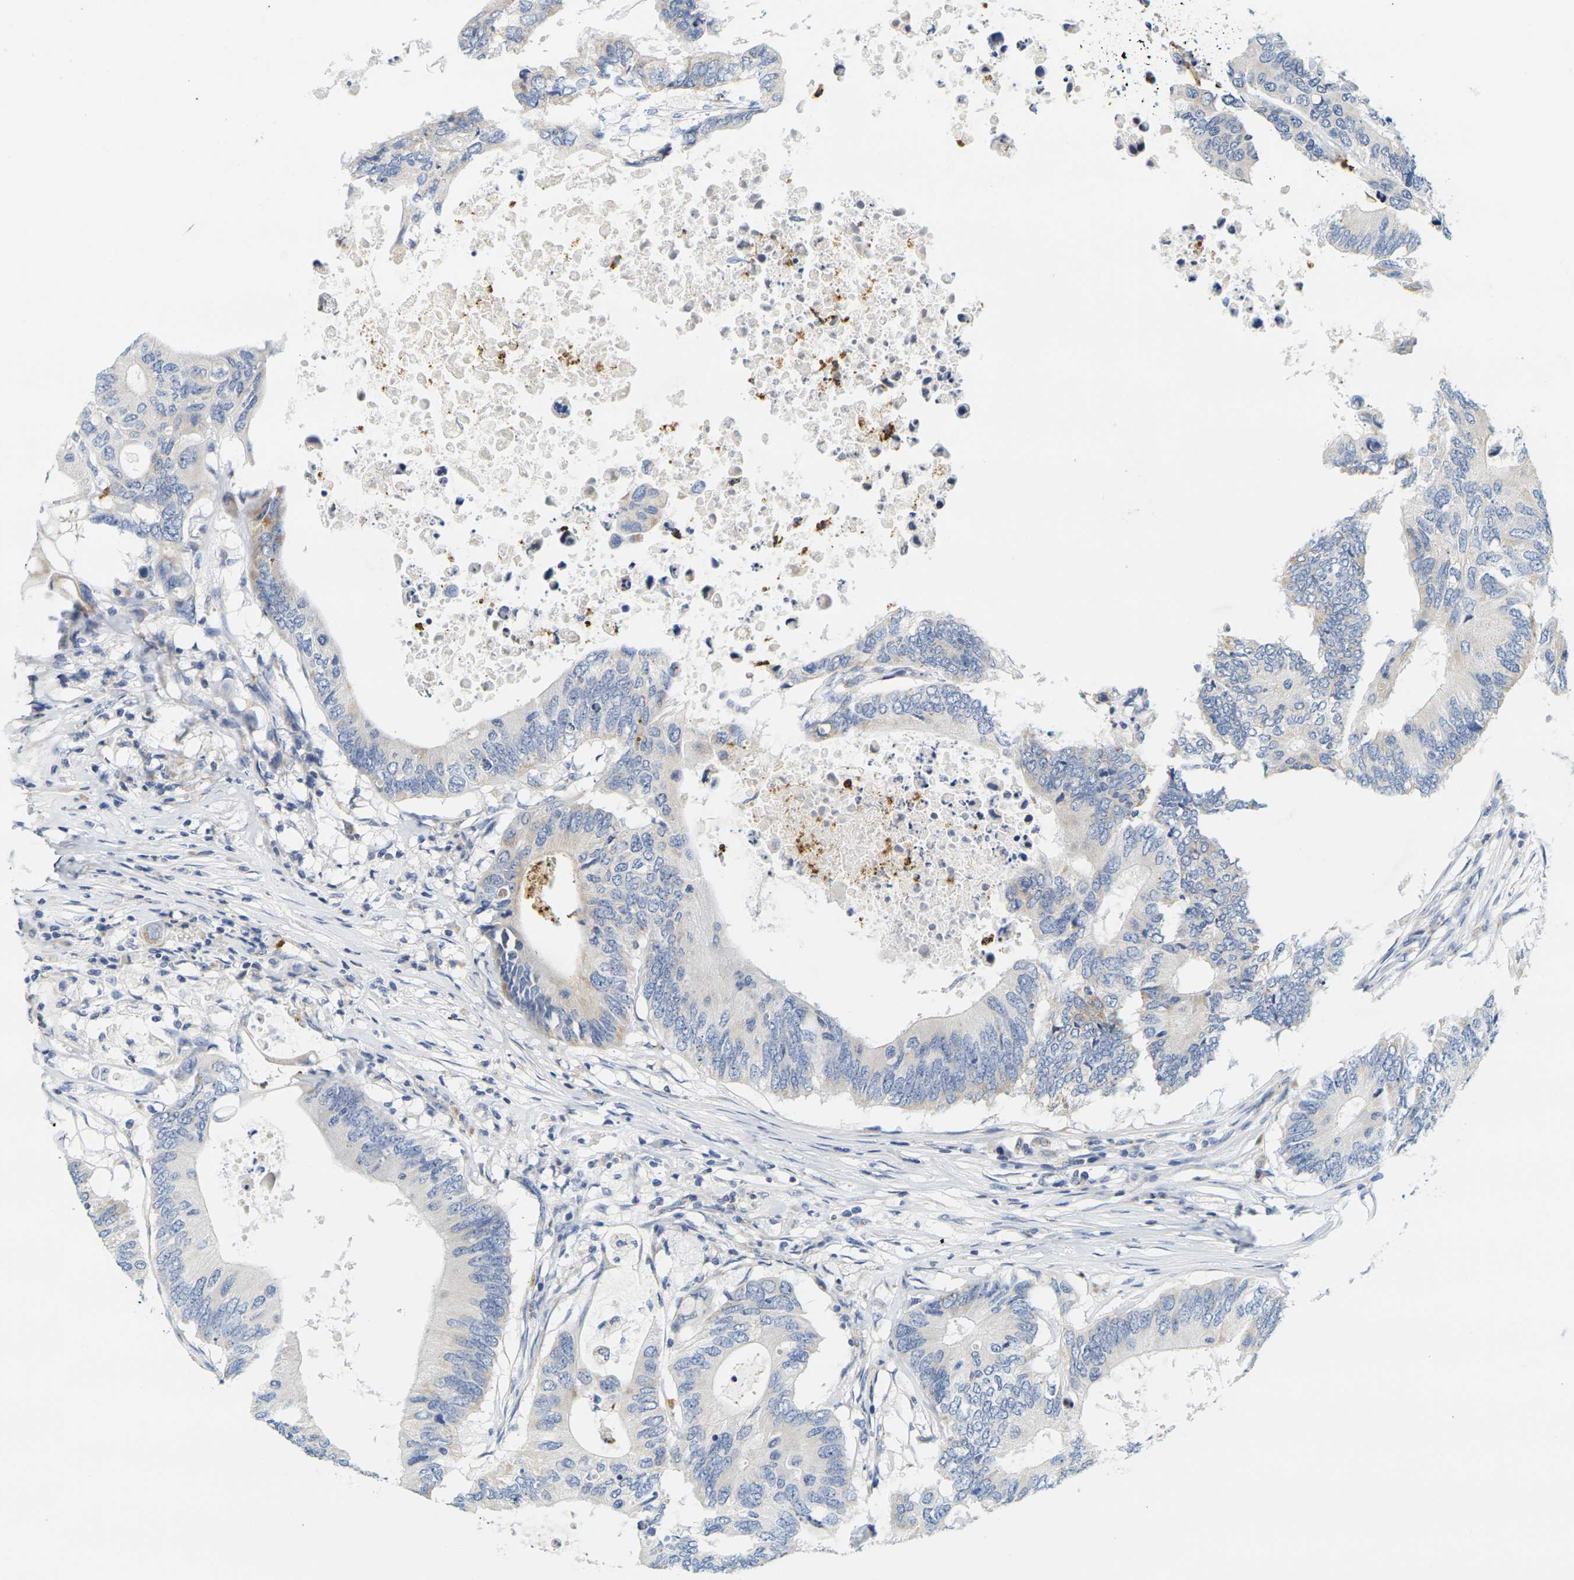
{"staining": {"intensity": "negative", "quantity": "none", "location": "none"}, "tissue": "colorectal cancer", "cell_type": "Tumor cells", "image_type": "cancer", "snomed": [{"axis": "morphology", "description": "Adenocarcinoma, NOS"}, {"axis": "topography", "description": "Colon"}], "caption": "Immunohistochemical staining of colorectal cancer (adenocarcinoma) demonstrates no significant positivity in tumor cells. (DAB IHC visualized using brightfield microscopy, high magnification).", "gene": "KLK5", "patient": {"sex": "male", "age": 71}}